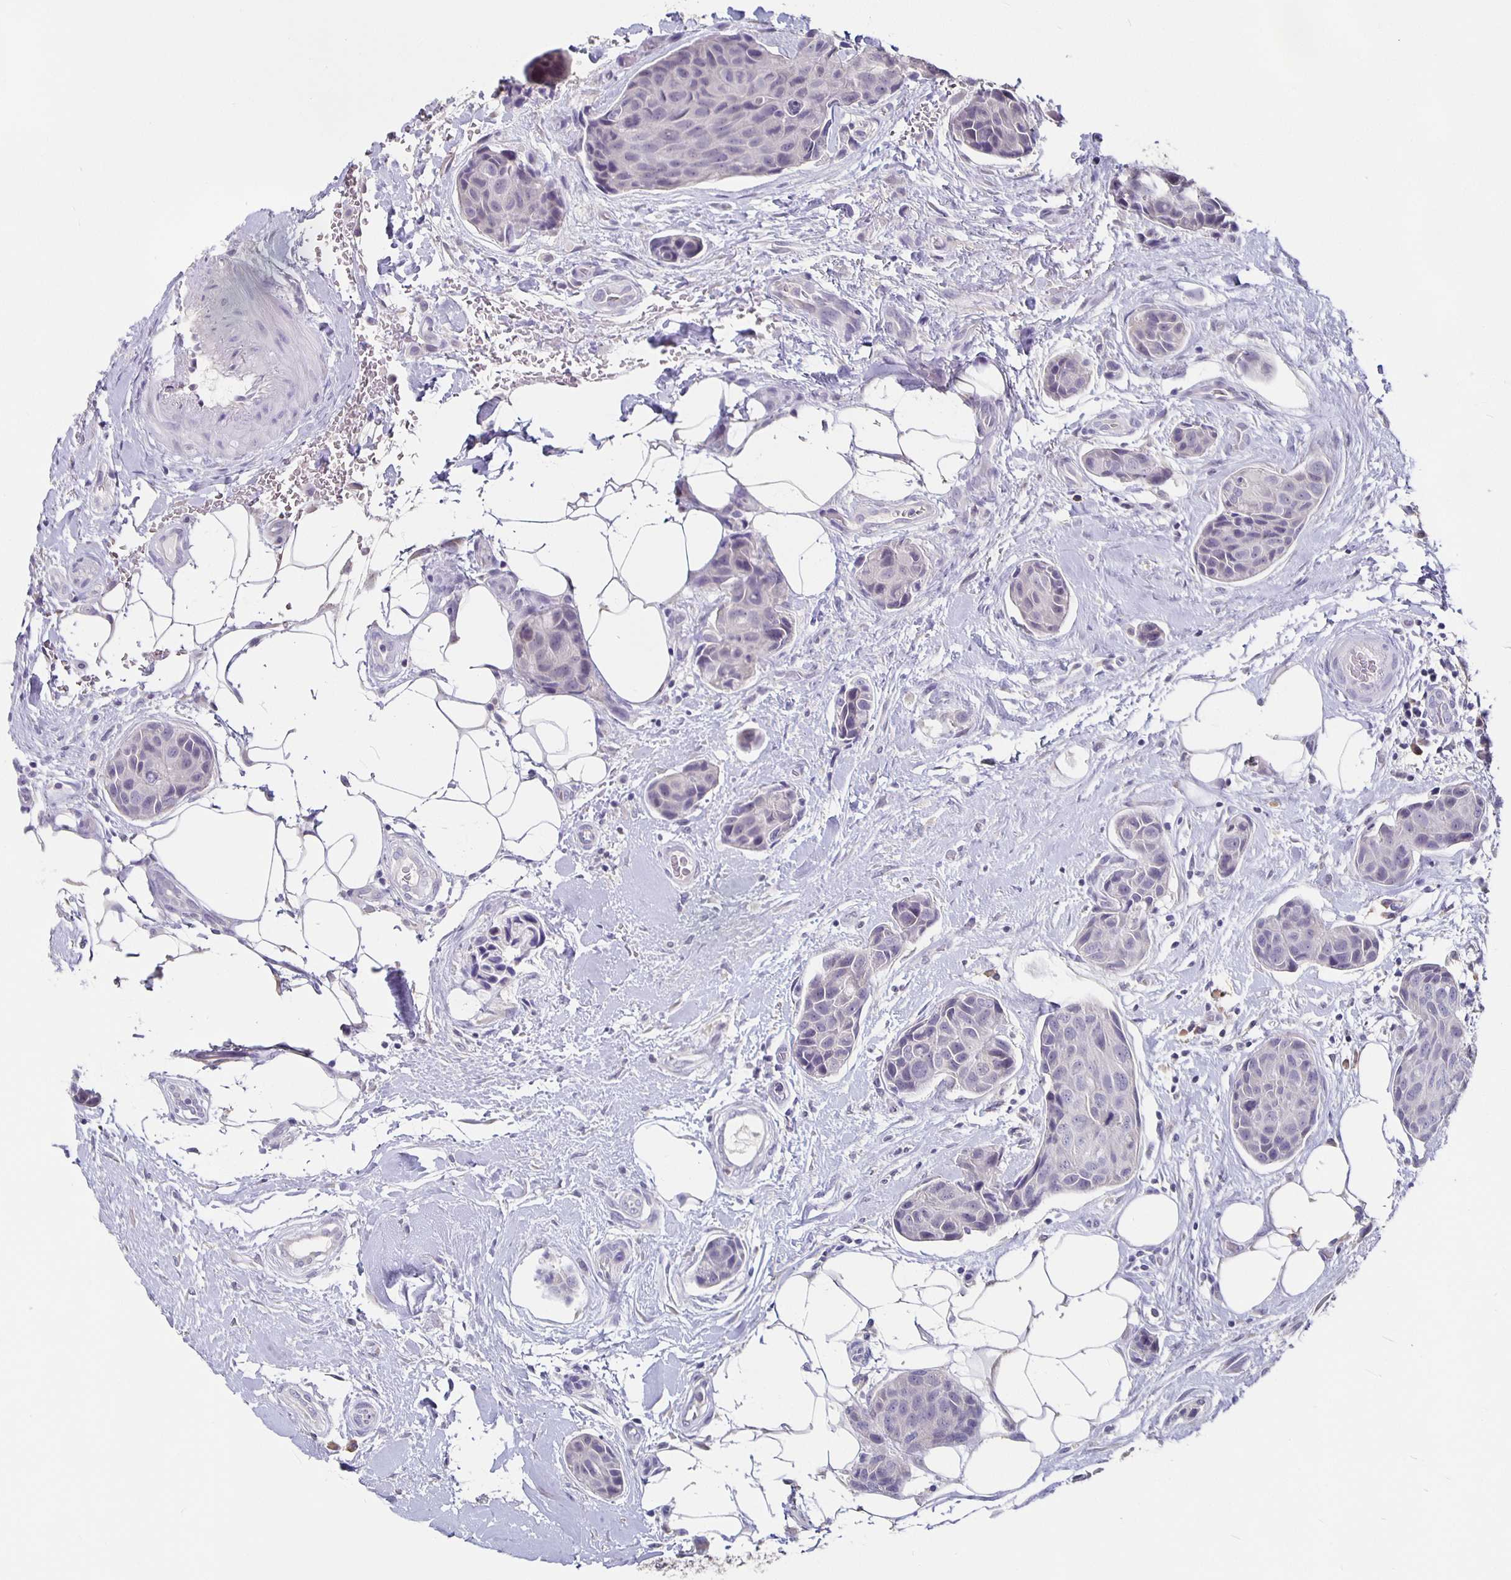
{"staining": {"intensity": "negative", "quantity": "none", "location": "none"}, "tissue": "breast cancer", "cell_type": "Tumor cells", "image_type": "cancer", "snomed": [{"axis": "morphology", "description": "Duct carcinoma"}, {"axis": "topography", "description": "Breast"}, {"axis": "topography", "description": "Lymph node"}], "caption": "Protein analysis of breast intraductal carcinoma demonstrates no significant expression in tumor cells.", "gene": "GPX4", "patient": {"sex": "female", "age": 80}}